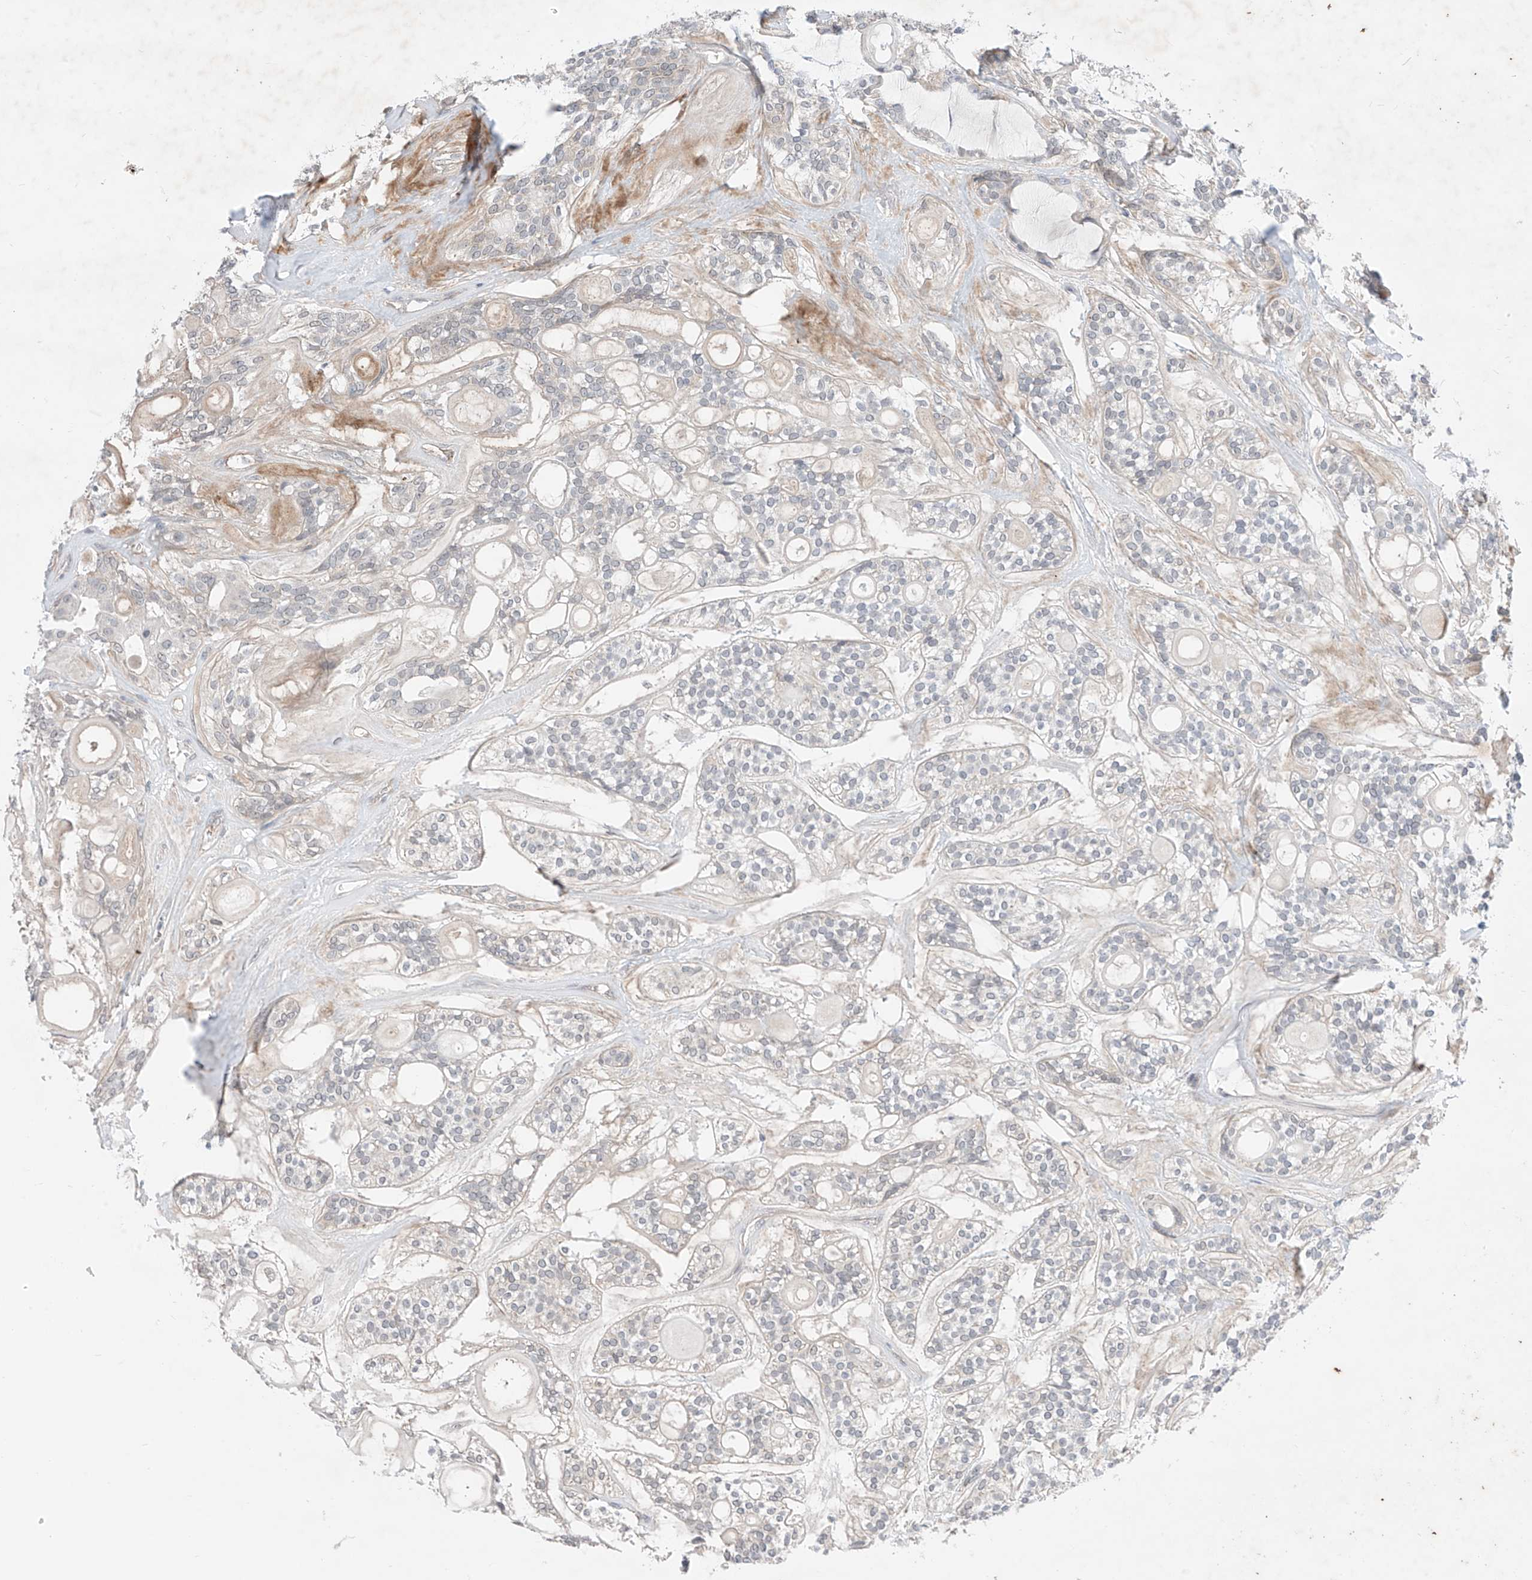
{"staining": {"intensity": "negative", "quantity": "none", "location": "none"}, "tissue": "head and neck cancer", "cell_type": "Tumor cells", "image_type": "cancer", "snomed": [{"axis": "morphology", "description": "Adenocarcinoma, NOS"}, {"axis": "topography", "description": "Head-Neck"}], "caption": "DAB immunohistochemical staining of human adenocarcinoma (head and neck) shows no significant staining in tumor cells.", "gene": "ABLIM2", "patient": {"sex": "male", "age": 66}}